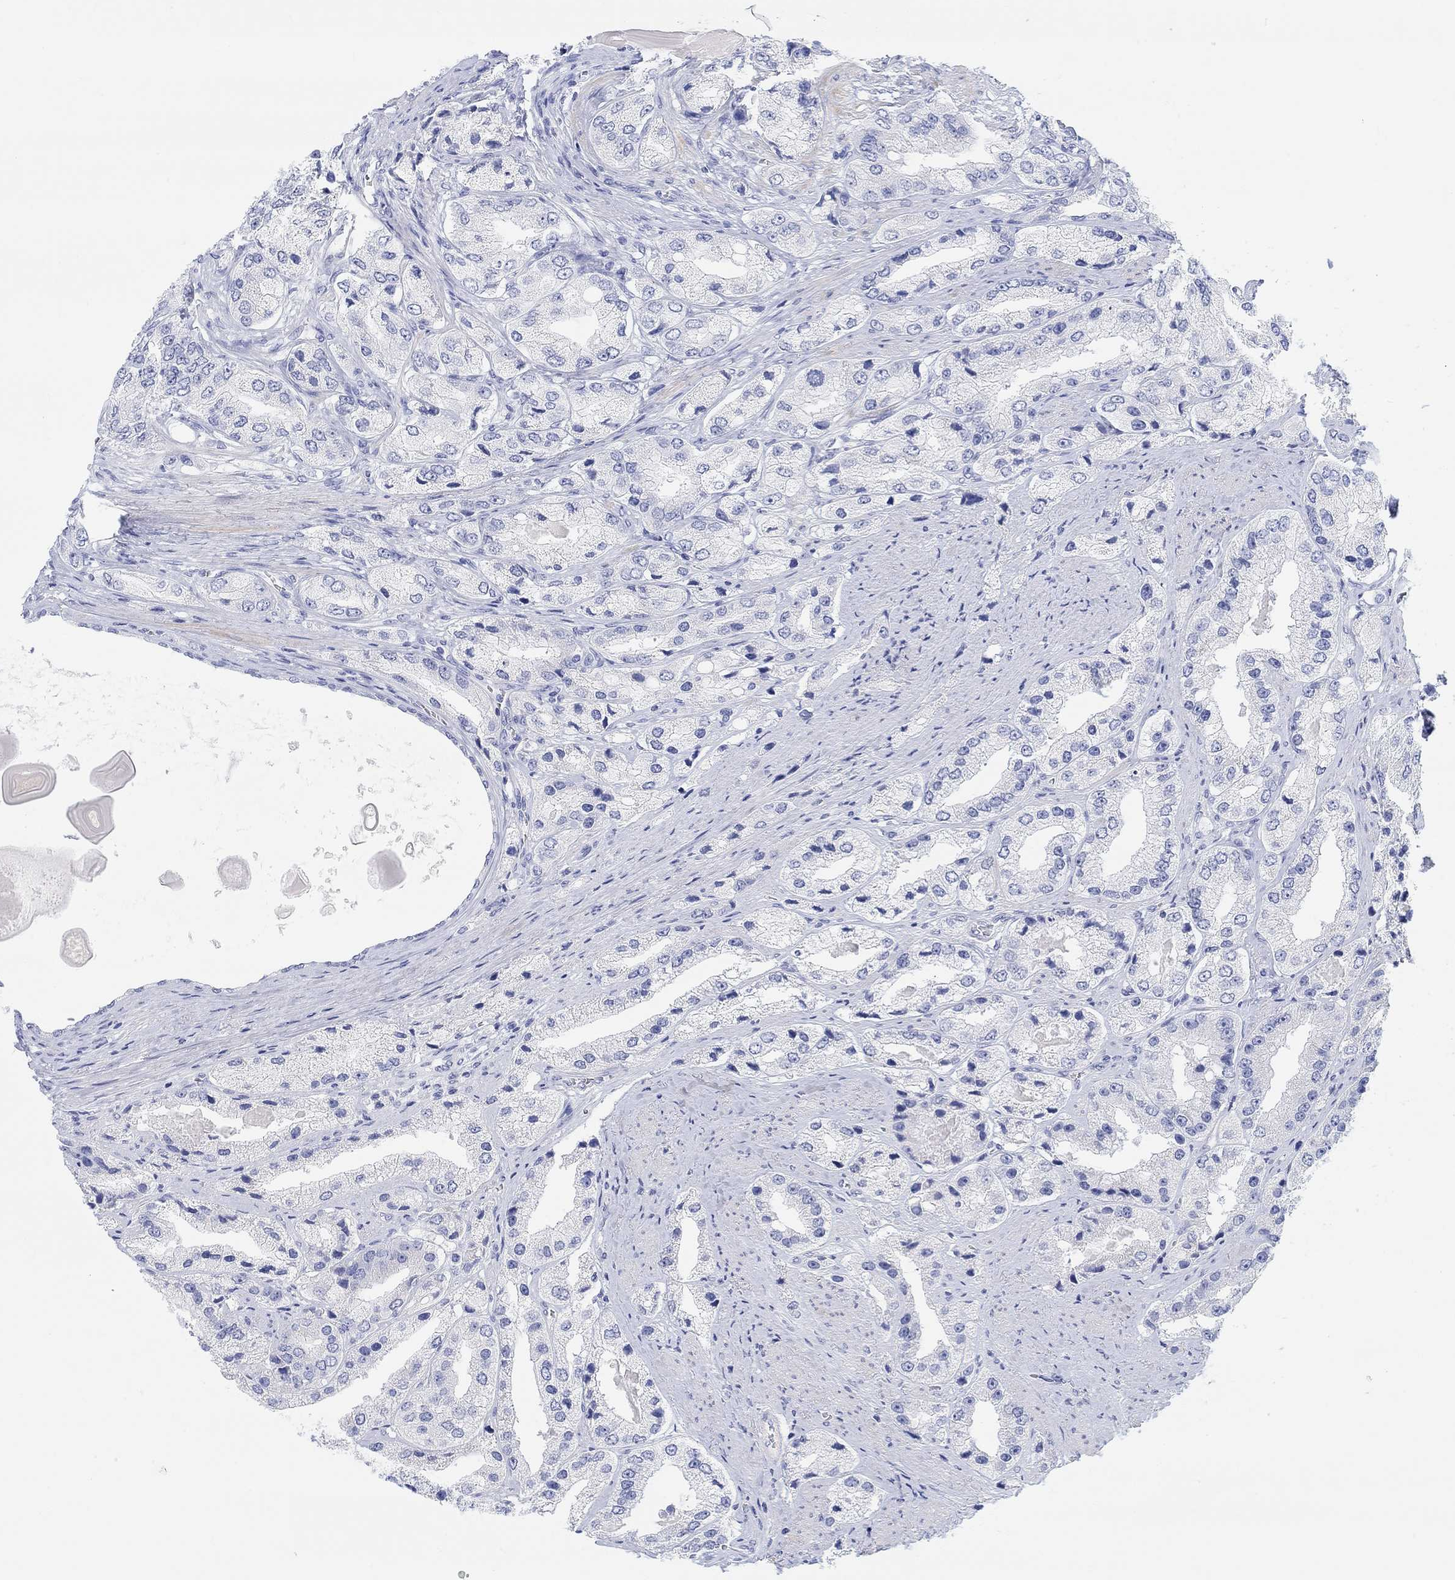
{"staining": {"intensity": "negative", "quantity": "none", "location": "none"}, "tissue": "prostate cancer", "cell_type": "Tumor cells", "image_type": "cancer", "snomed": [{"axis": "morphology", "description": "Adenocarcinoma, Low grade"}, {"axis": "topography", "description": "Prostate"}], "caption": "Immunohistochemical staining of prostate cancer reveals no significant staining in tumor cells.", "gene": "XIRP2", "patient": {"sex": "male", "age": 69}}